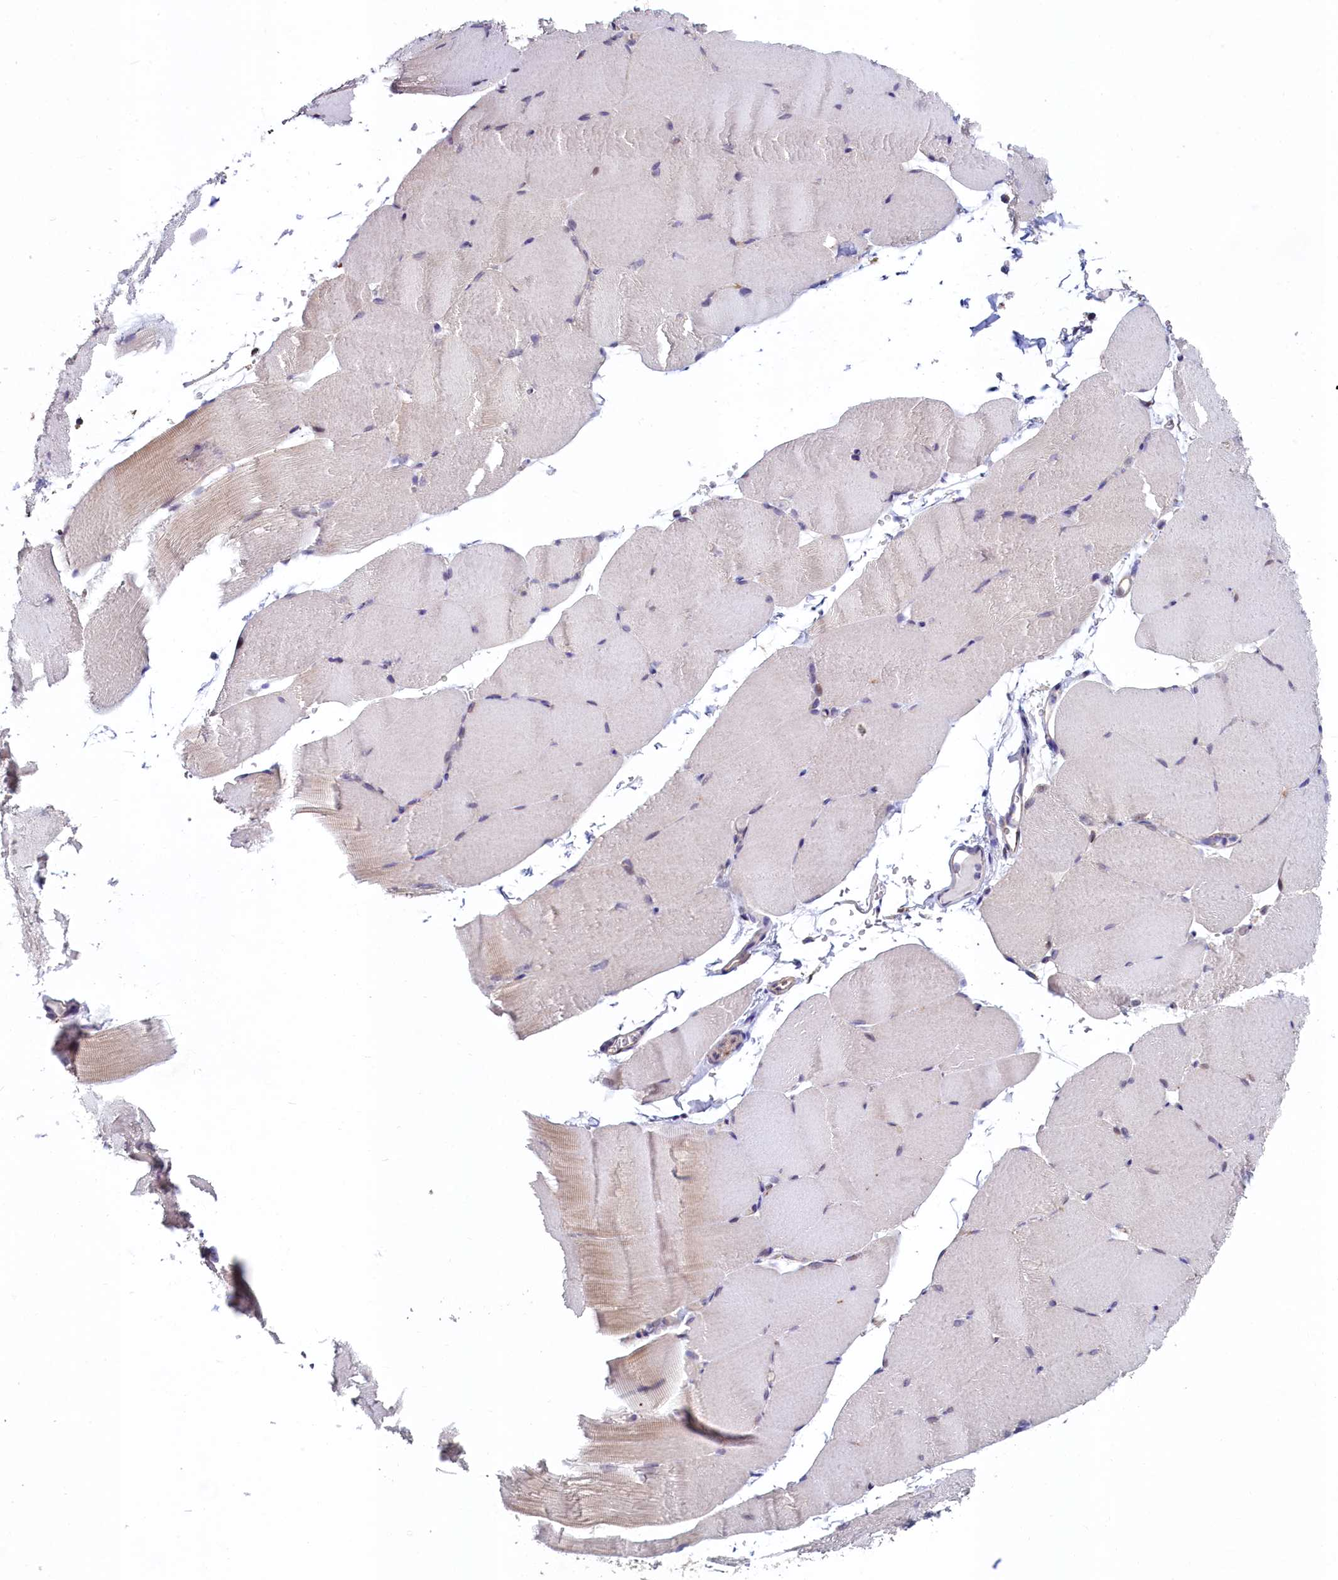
{"staining": {"intensity": "weak", "quantity": "<25%", "location": "cytoplasmic/membranous"}, "tissue": "skeletal muscle", "cell_type": "Myocytes", "image_type": "normal", "snomed": [{"axis": "morphology", "description": "Normal tissue, NOS"}, {"axis": "topography", "description": "Skeletal muscle"}, {"axis": "topography", "description": "Parathyroid gland"}], "caption": "Immunohistochemistry of normal human skeletal muscle displays no staining in myocytes. (DAB (3,3'-diaminobenzidine) IHC visualized using brightfield microscopy, high magnification).", "gene": "SPATA2L", "patient": {"sex": "female", "age": 37}}